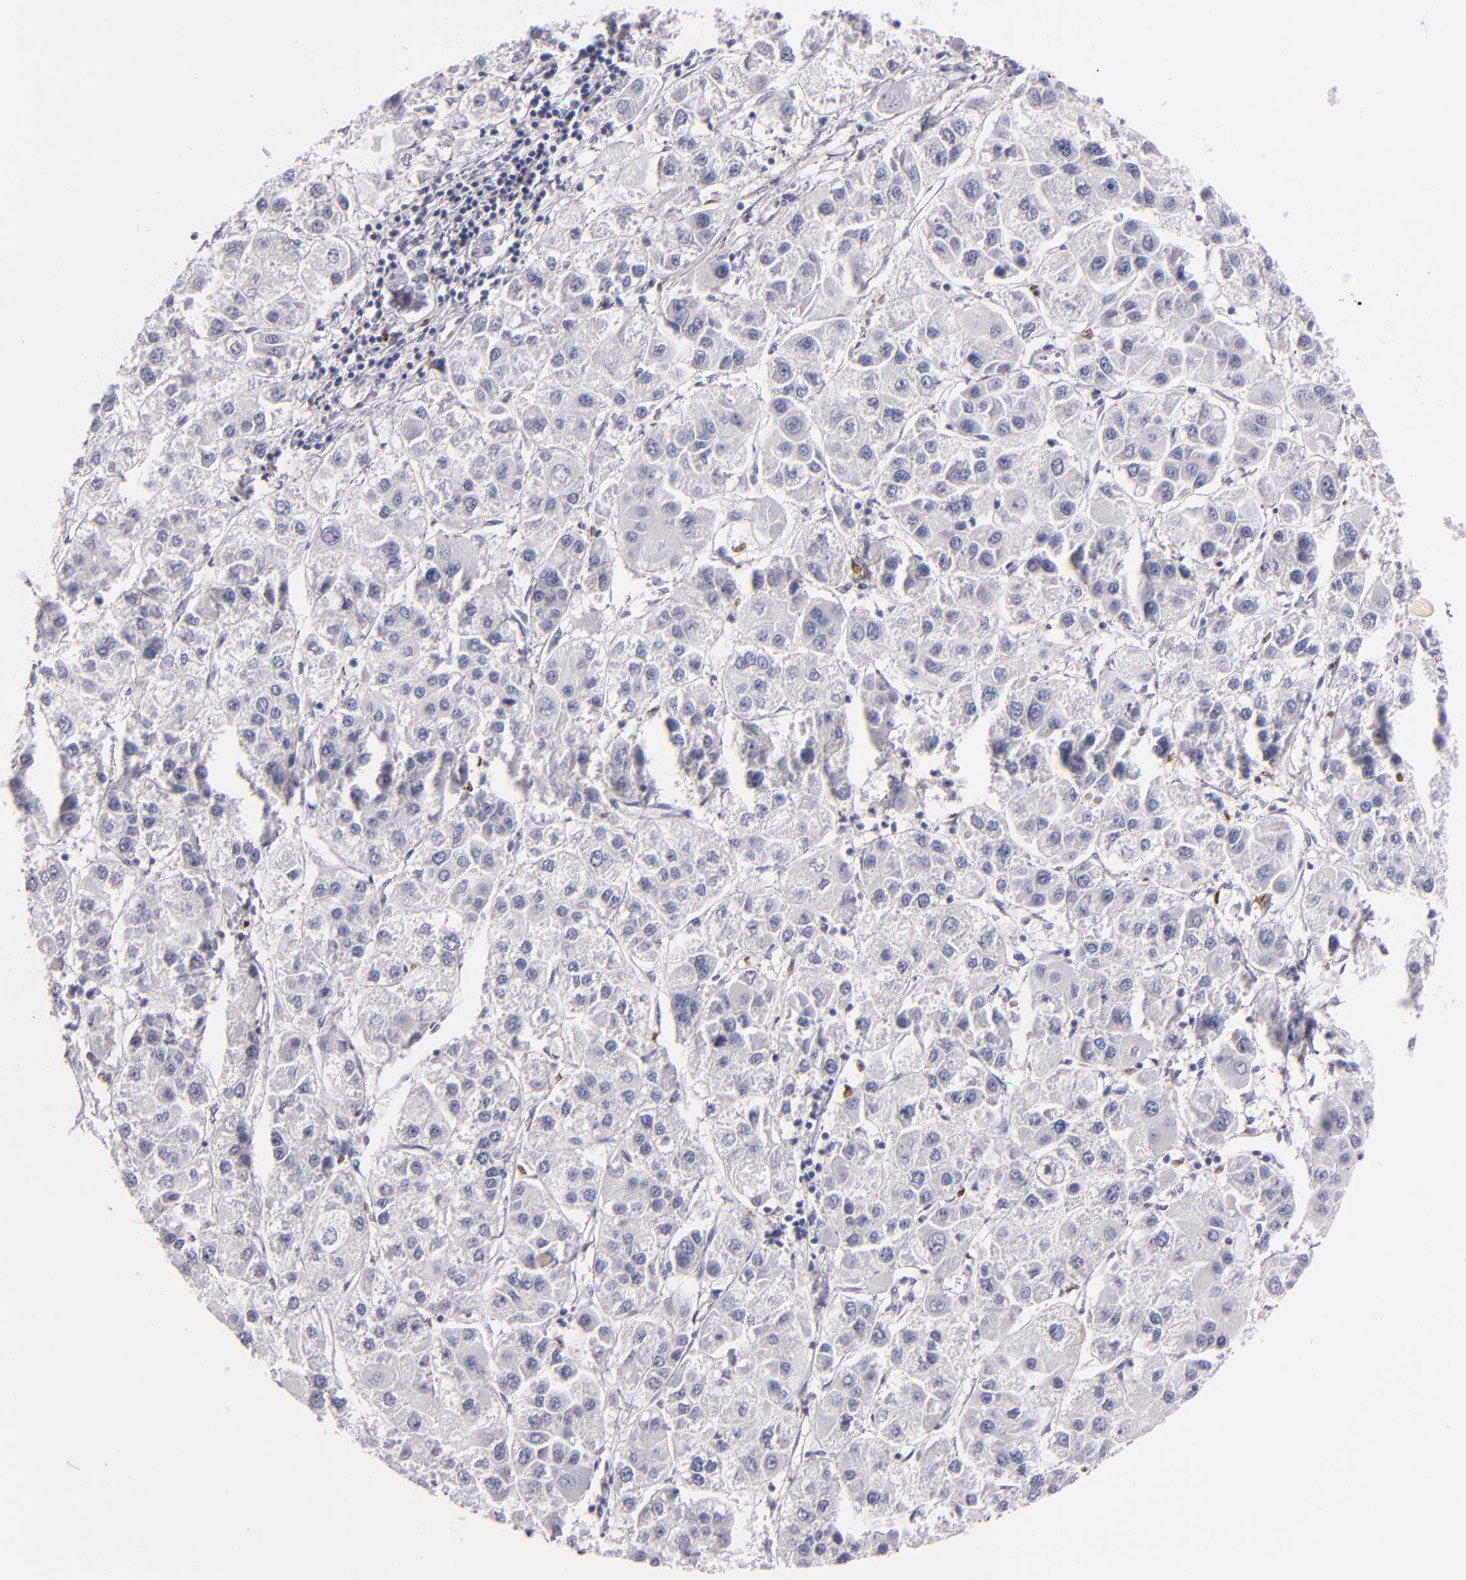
{"staining": {"intensity": "negative", "quantity": "none", "location": "none"}, "tissue": "liver cancer", "cell_type": "Tumor cells", "image_type": "cancer", "snomed": [{"axis": "morphology", "description": "Carcinoma, Hepatocellular, NOS"}, {"axis": "topography", "description": "Liver"}], "caption": "This is an IHC histopathology image of human liver cancer. There is no positivity in tumor cells.", "gene": "F13A1", "patient": {"sex": "female", "age": 85}}